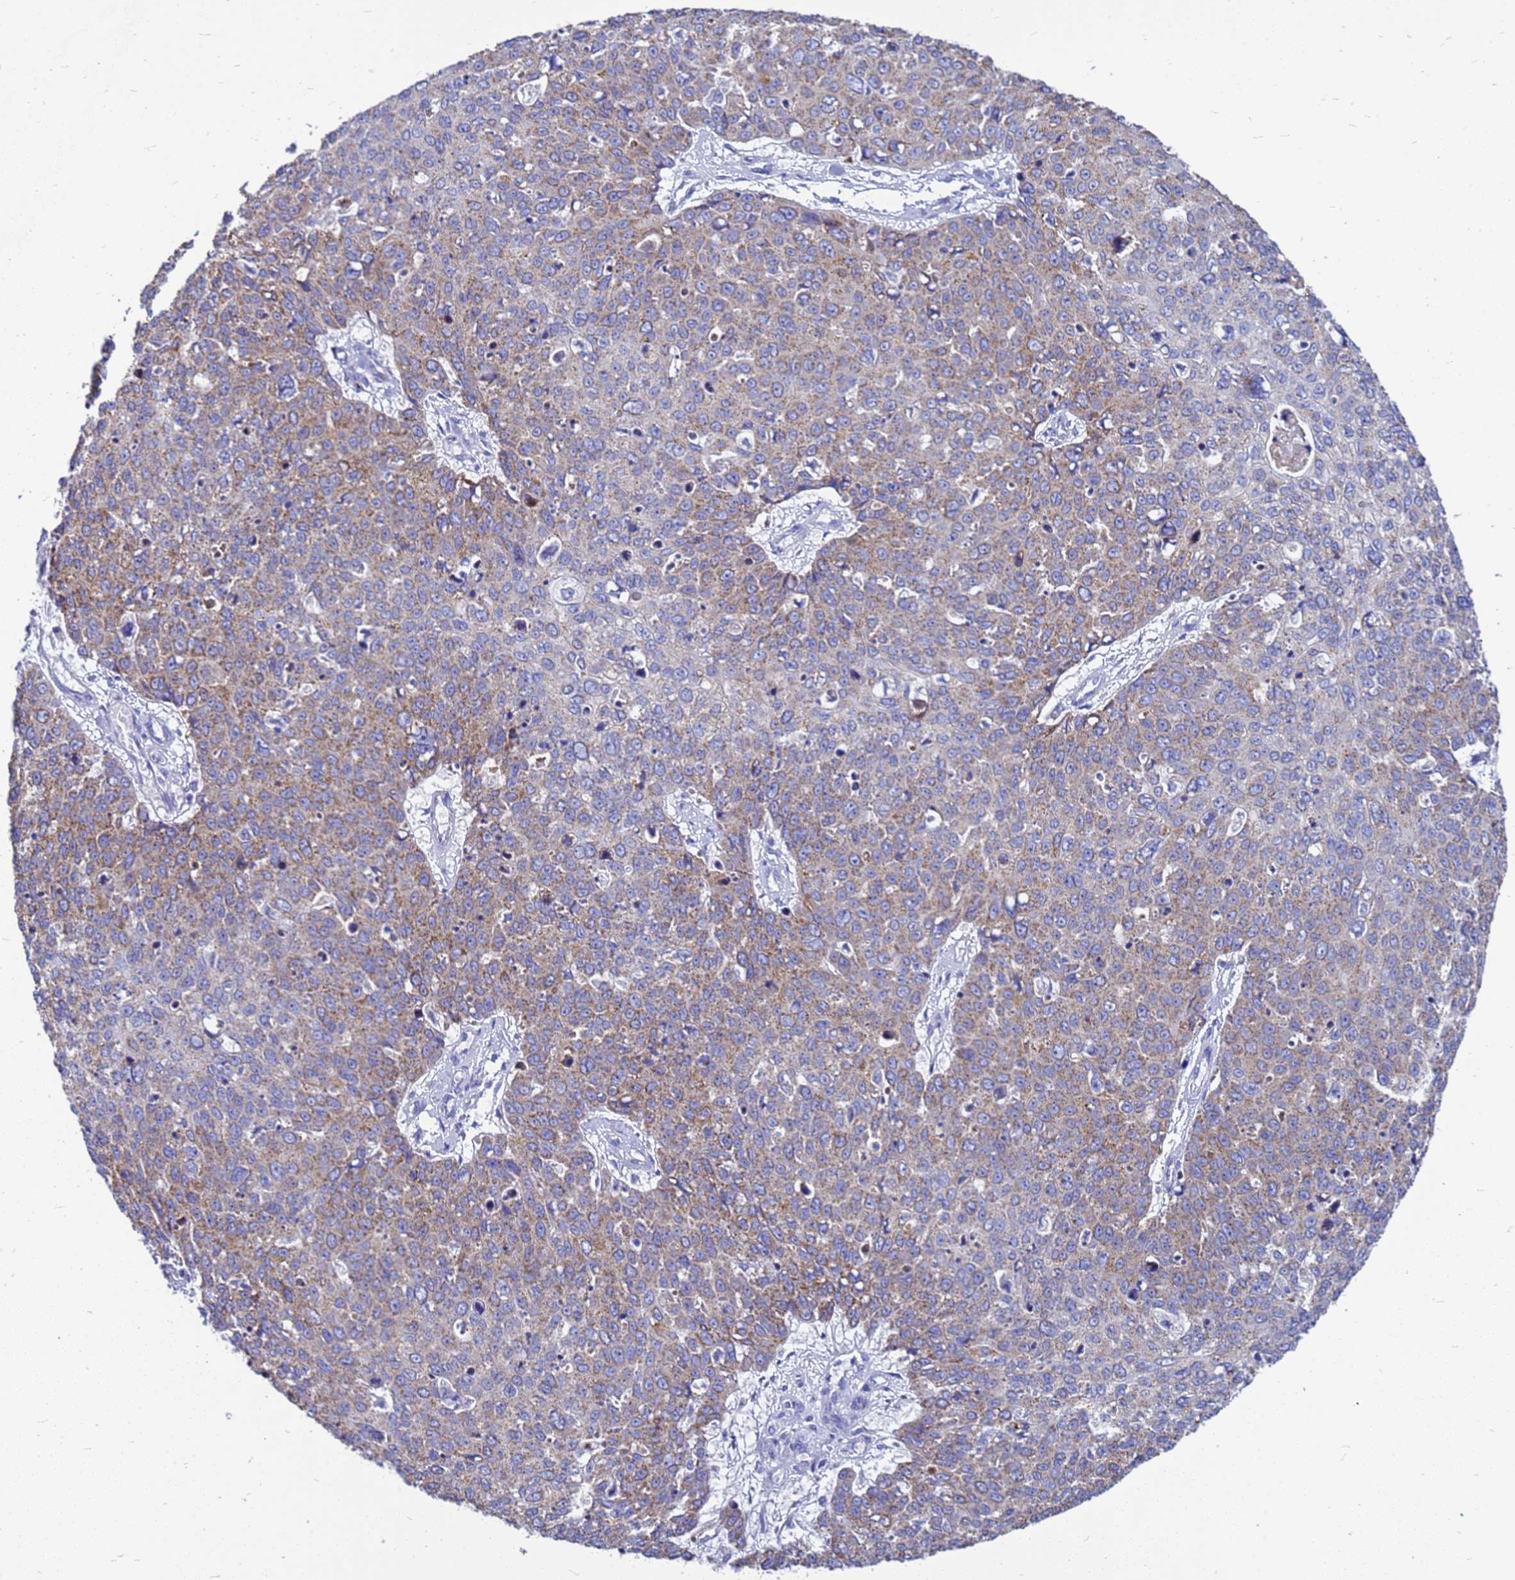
{"staining": {"intensity": "moderate", "quantity": "25%-75%", "location": "cytoplasmic/membranous"}, "tissue": "skin cancer", "cell_type": "Tumor cells", "image_type": "cancer", "snomed": [{"axis": "morphology", "description": "Squamous cell carcinoma, NOS"}, {"axis": "topography", "description": "Skin"}], "caption": "Immunohistochemical staining of human skin cancer displays medium levels of moderate cytoplasmic/membranous protein expression in approximately 25%-75% of tumor cells.", "gene": "OR52E2", "patient": {"sex": "male", "age": 71}}